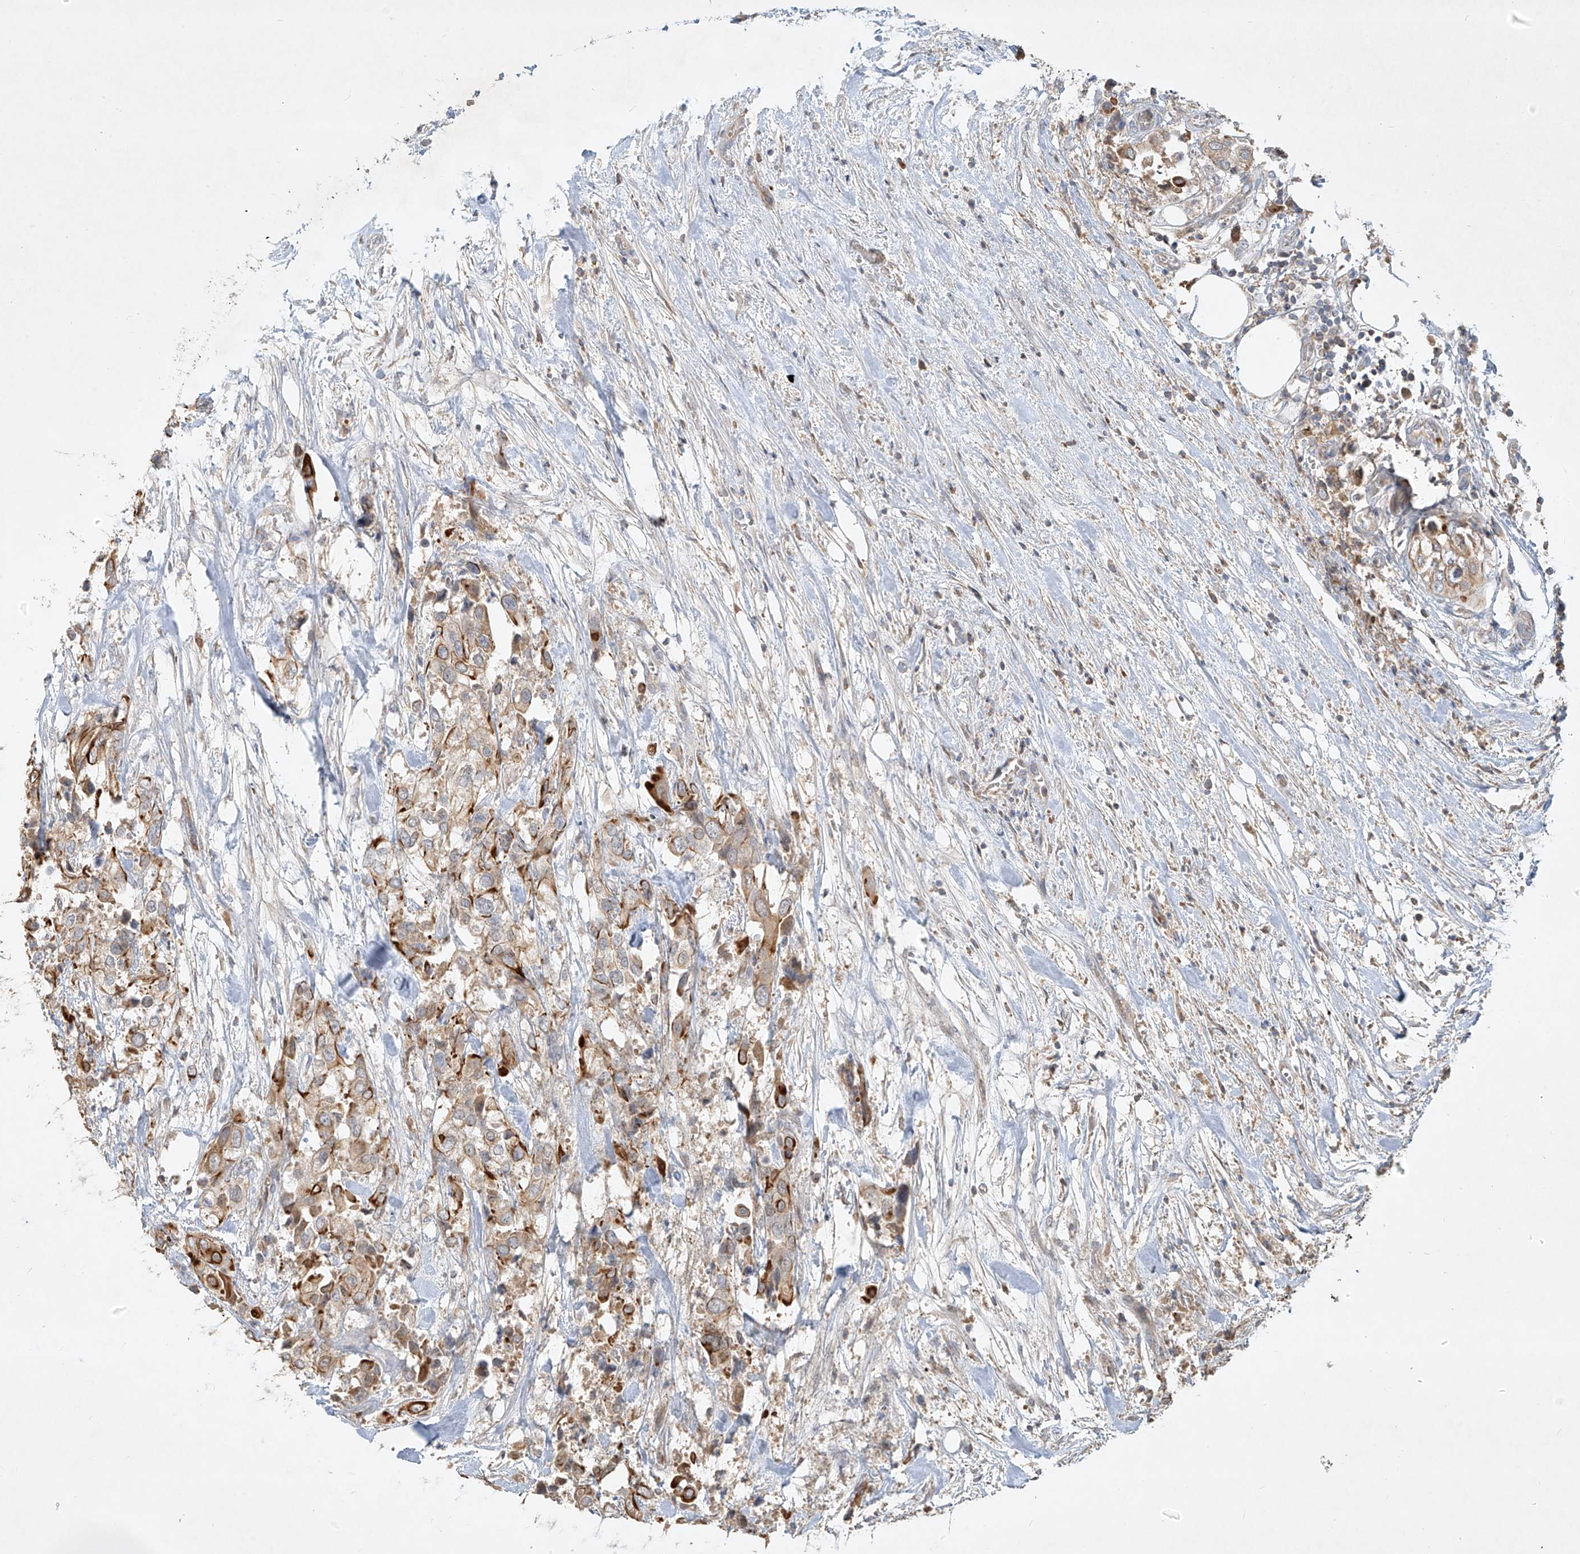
{"staining": {"intensity": "moderate", "quantity": ">75%", "location": "cytoplasmic/membranous"}, "tissue": "urothelial cancer", "cell_type": "Tumor cells", "image_type": "cancer", "snomed": [{"axis": "morphology", "description": "Urothelial carcinoma, High grade"}, {"axis": "topography", "description": "Urinary bladder"}], "caption": "Approximately >75% of tumor cells in urothelial cancer display moderate cytoplasmic/membranous protein expression as visualized by brown immunohistochemical staining.", "gene": "KPNA7", "patient": {"sex": "male", "age": 64}}